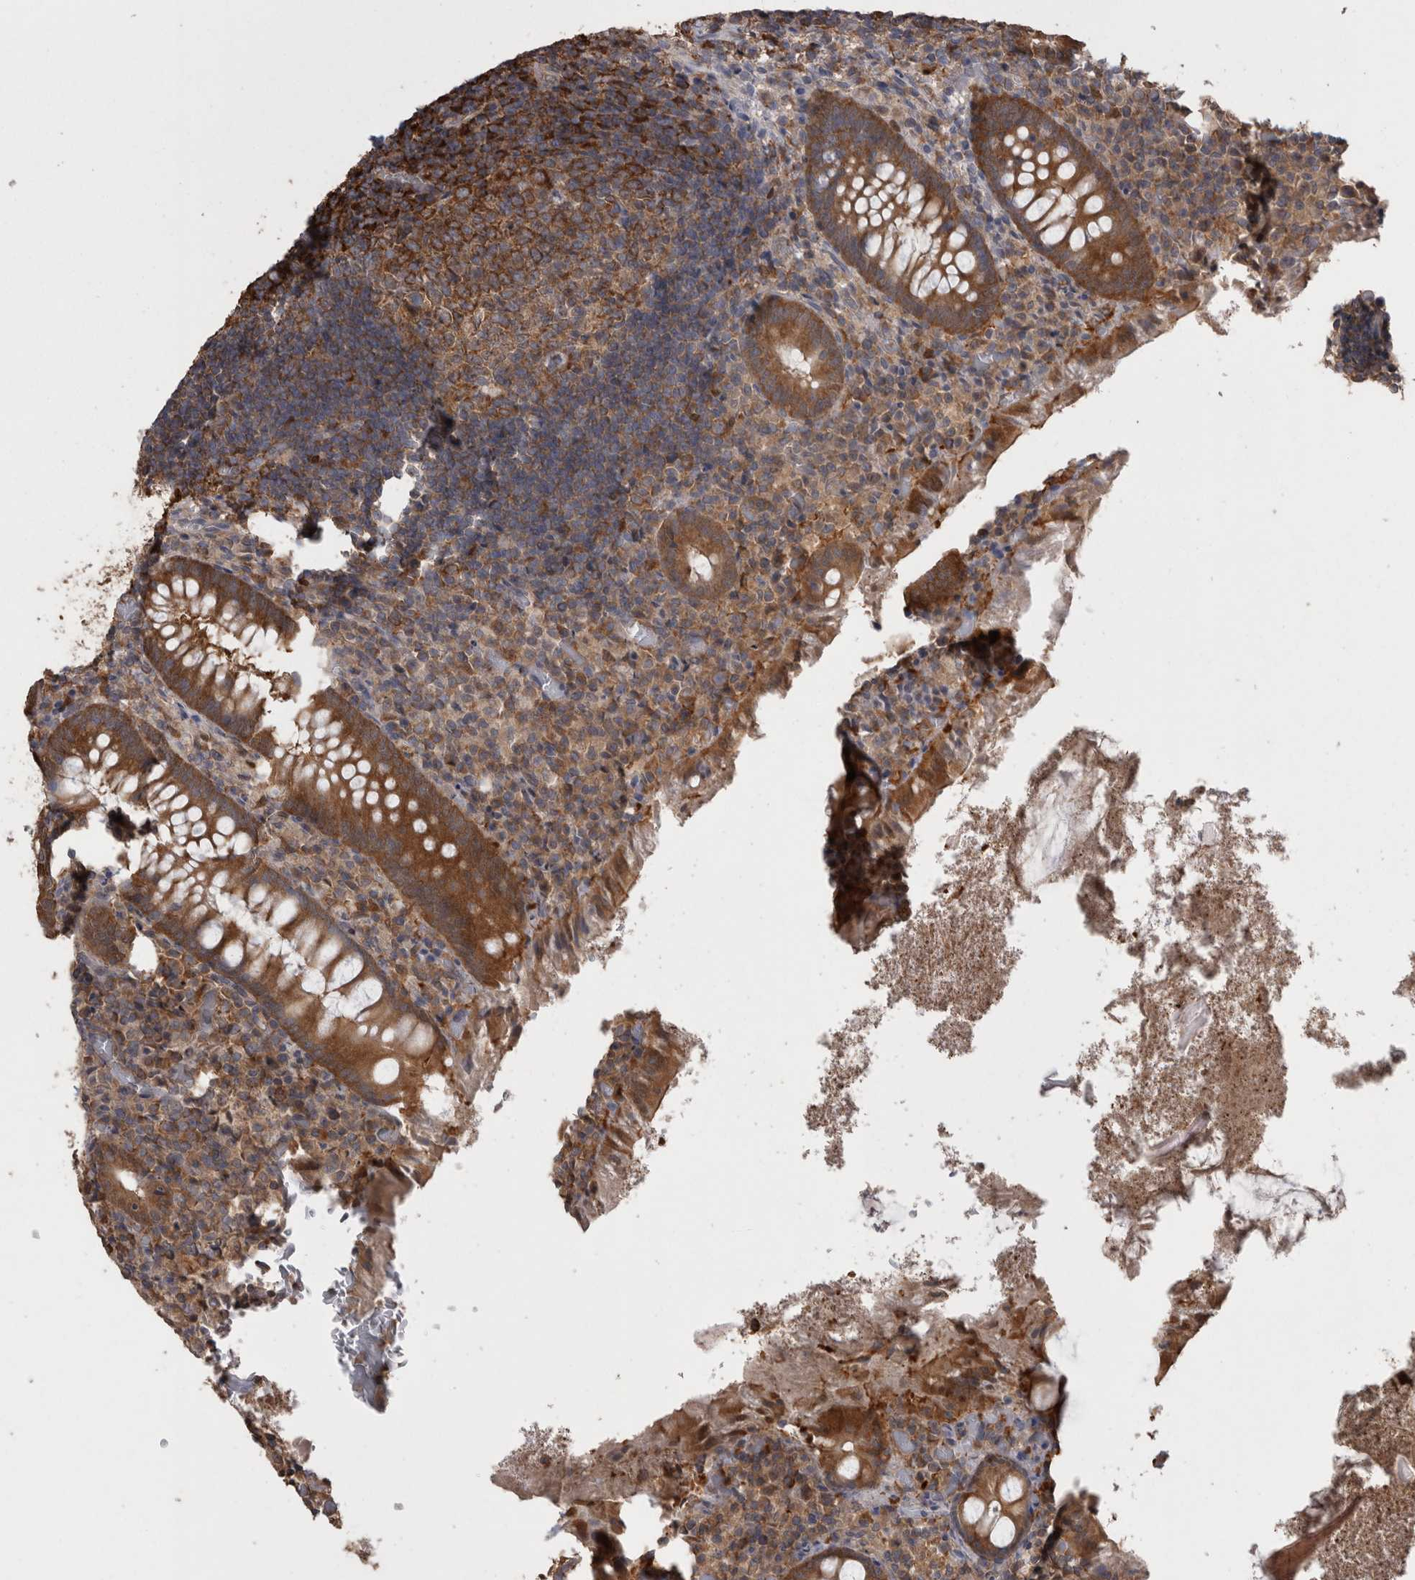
{"staining": {"intensity": "strong", "quantity": ">75%", "location": "cytoplasmic/membranous"}, "tissue": "appendix", "cell_type": "Glandular cells", "image_type": "normal", "snomed": [{"axis": "morphology", "description": "Normal tissue, NOS"}, {"axis": "topography", "description": "Appendix"}], "caption": "Immunohistochemistry (IHC) (DAB (3,3'-diaminobenzidine)) staining of unremarkable human appendix reveals strong cytoplasmic/membranous protein expression in approximately >75% of glandular cells. The protein of interest is shown in brown color, while the nuclei are stained blue.", "gene": "DDX6", "patient": {"sex": "female", "age": 17}}